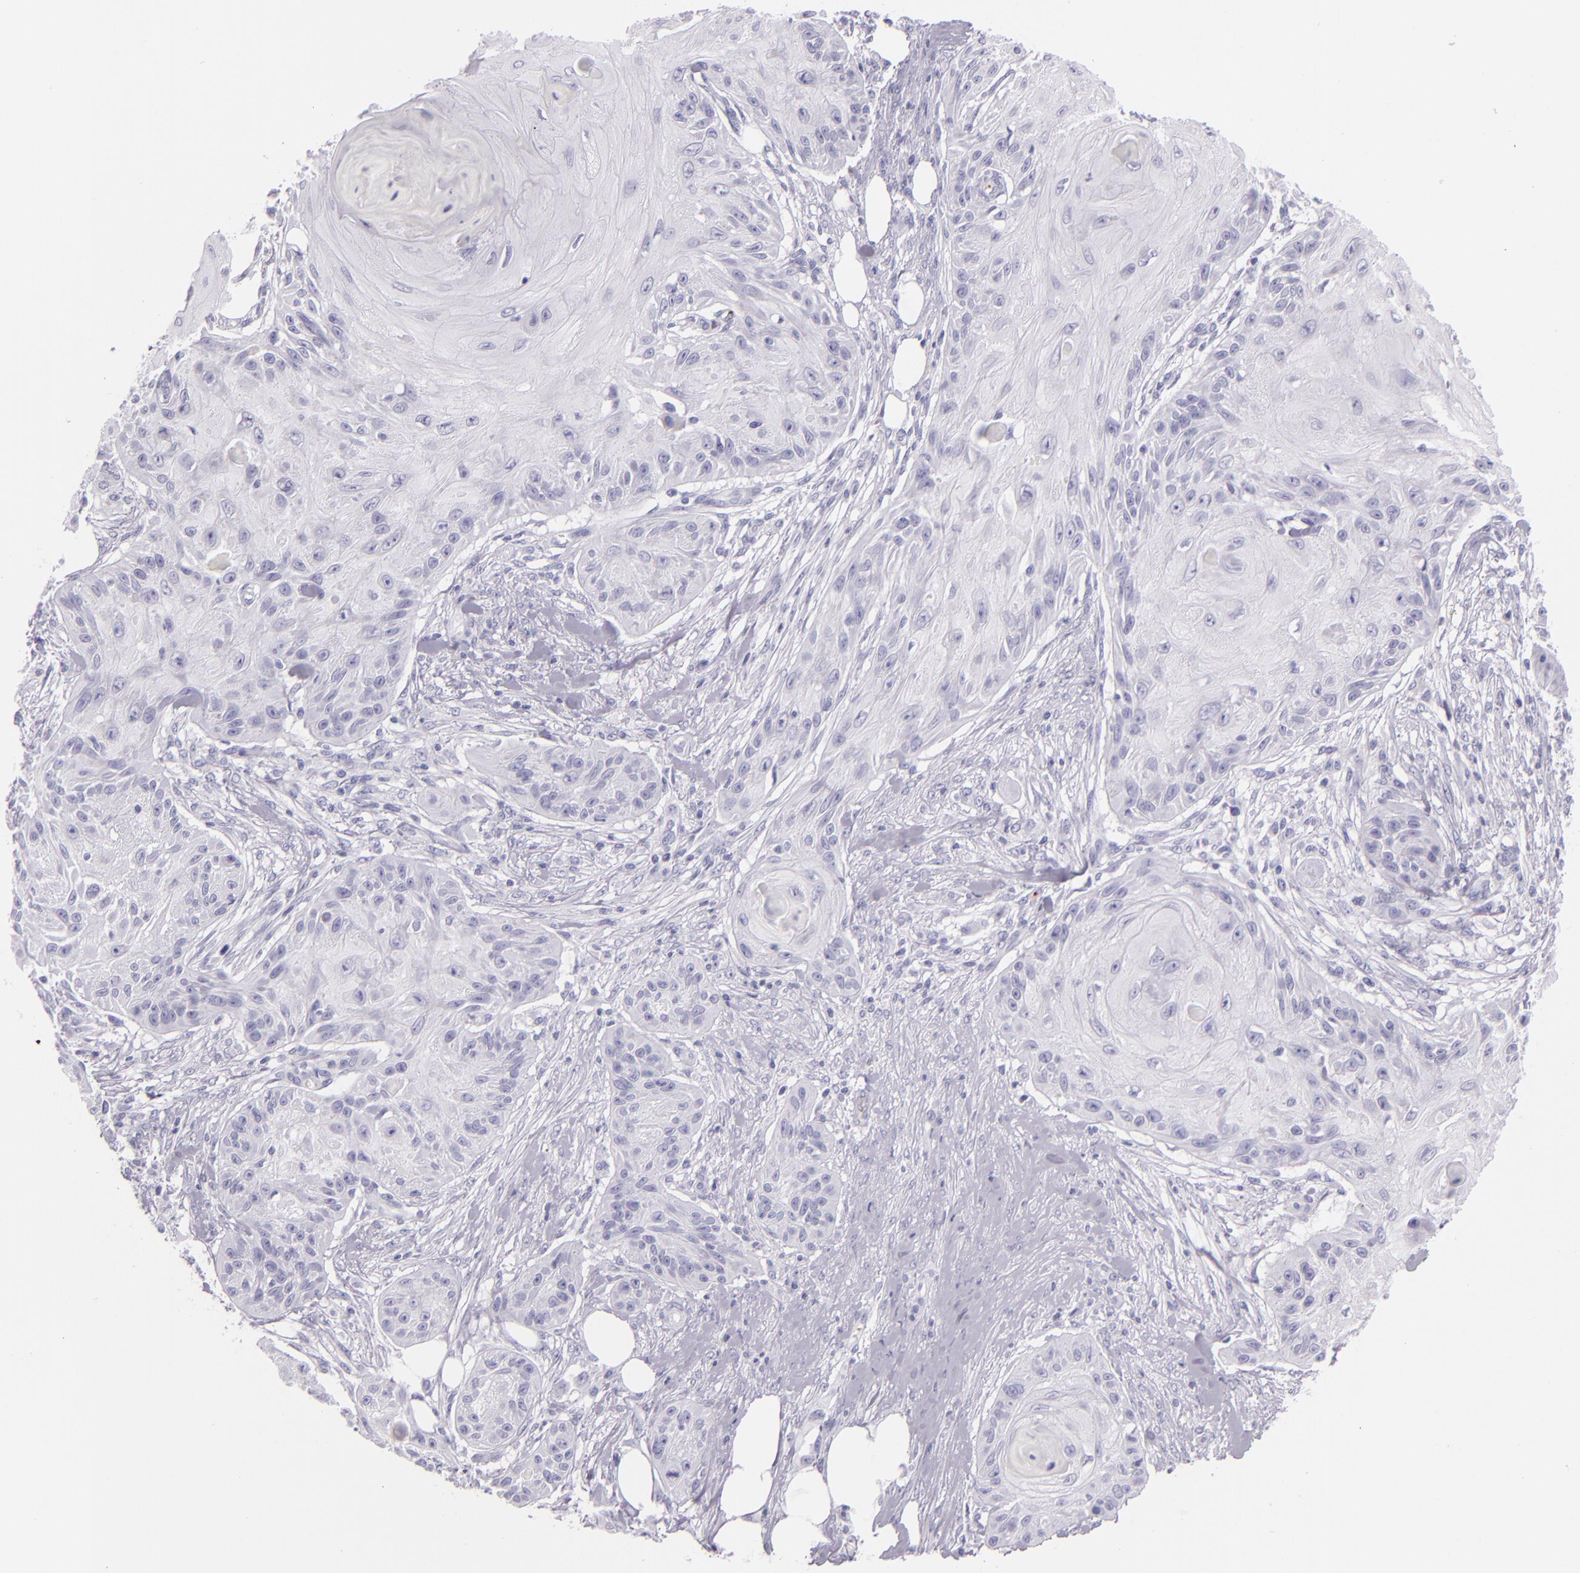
{"staining": {"intensity": "negative", "quantity": "none", "location": "none"}, "tissue": "skin cancer", "cell_type": "Tumor cells", "image_type": "cancer", "snomed": [{"axis": "morphology", "description": "Squamous cell carcinoma, NOS"}, {"axis": "topography", "description": "Skin"}], "caption": "Immunohistochemical staining of skin squamous cell carcinoma shows no significant staining in tumor cells. (Immunohistochemistry, brightfield microscopy, high magnification).", "gene": "SELP", "patient": {"sex": "female", "age": 88}}